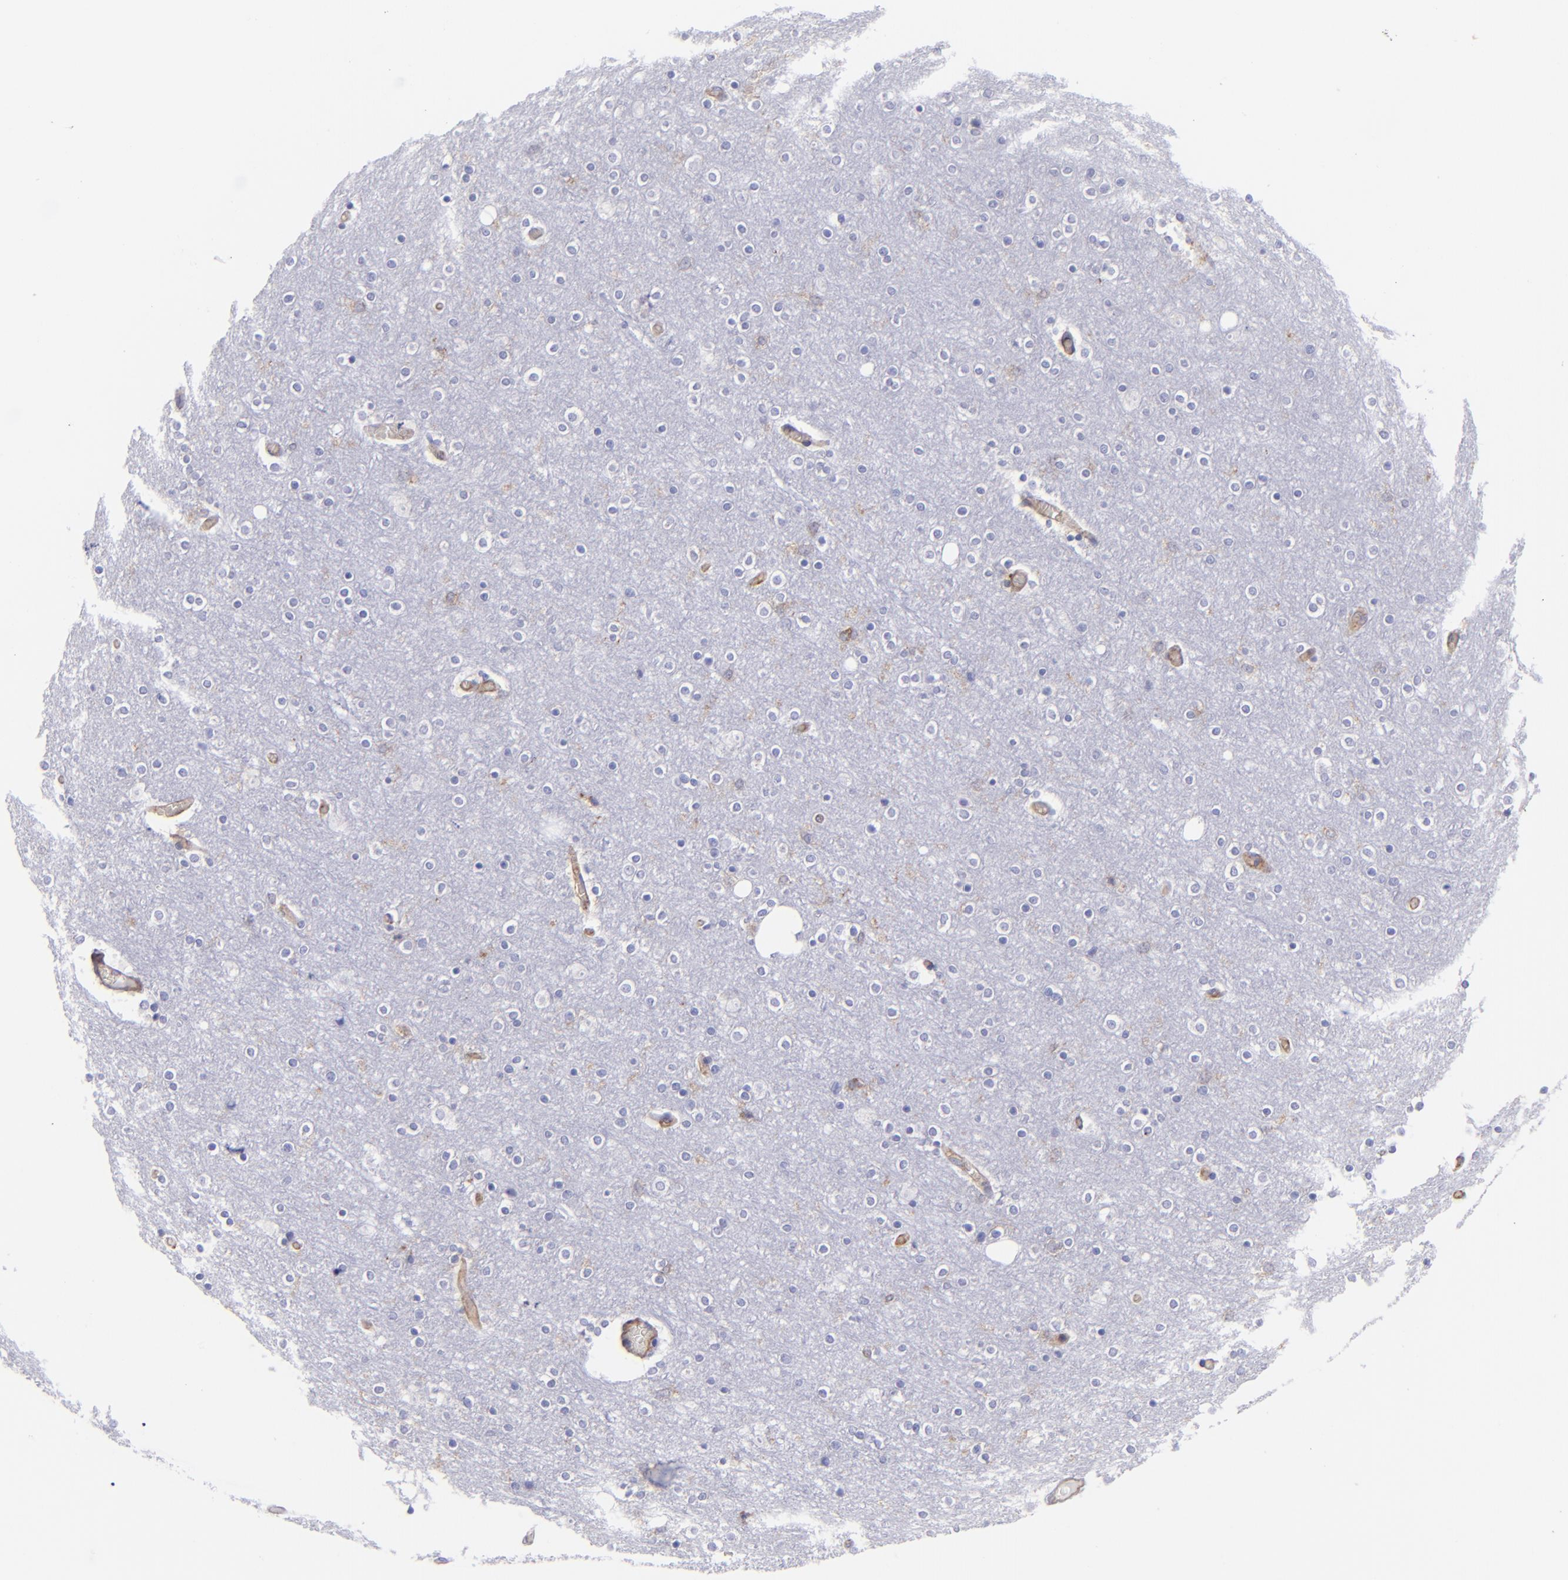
{"staining": {"intensity": "weak", "quantity": ">75%", "location": "cytoplasmic/membranous"}, "tissue": "cerebral cortex", "cell_type": "Endothelial cells", "image_type": "normal", "snomed": [{"axis": "morphology", "description": "Normal tissue, NOS"}, {"axis": "topography", "description": "Cerebral cortex"}], "caption": "A brown stain labels weak cytoplasmic/membranous positivity of a protein in endothelial cells of benign cerebral cortex. The protein of interest is stained brown, and the nuclei are stained in blue (DAB IHC with brightfield microscopy, high magnification).", "gene": "ENTPD1", "patient": {"sex": "female", "age": 54}}